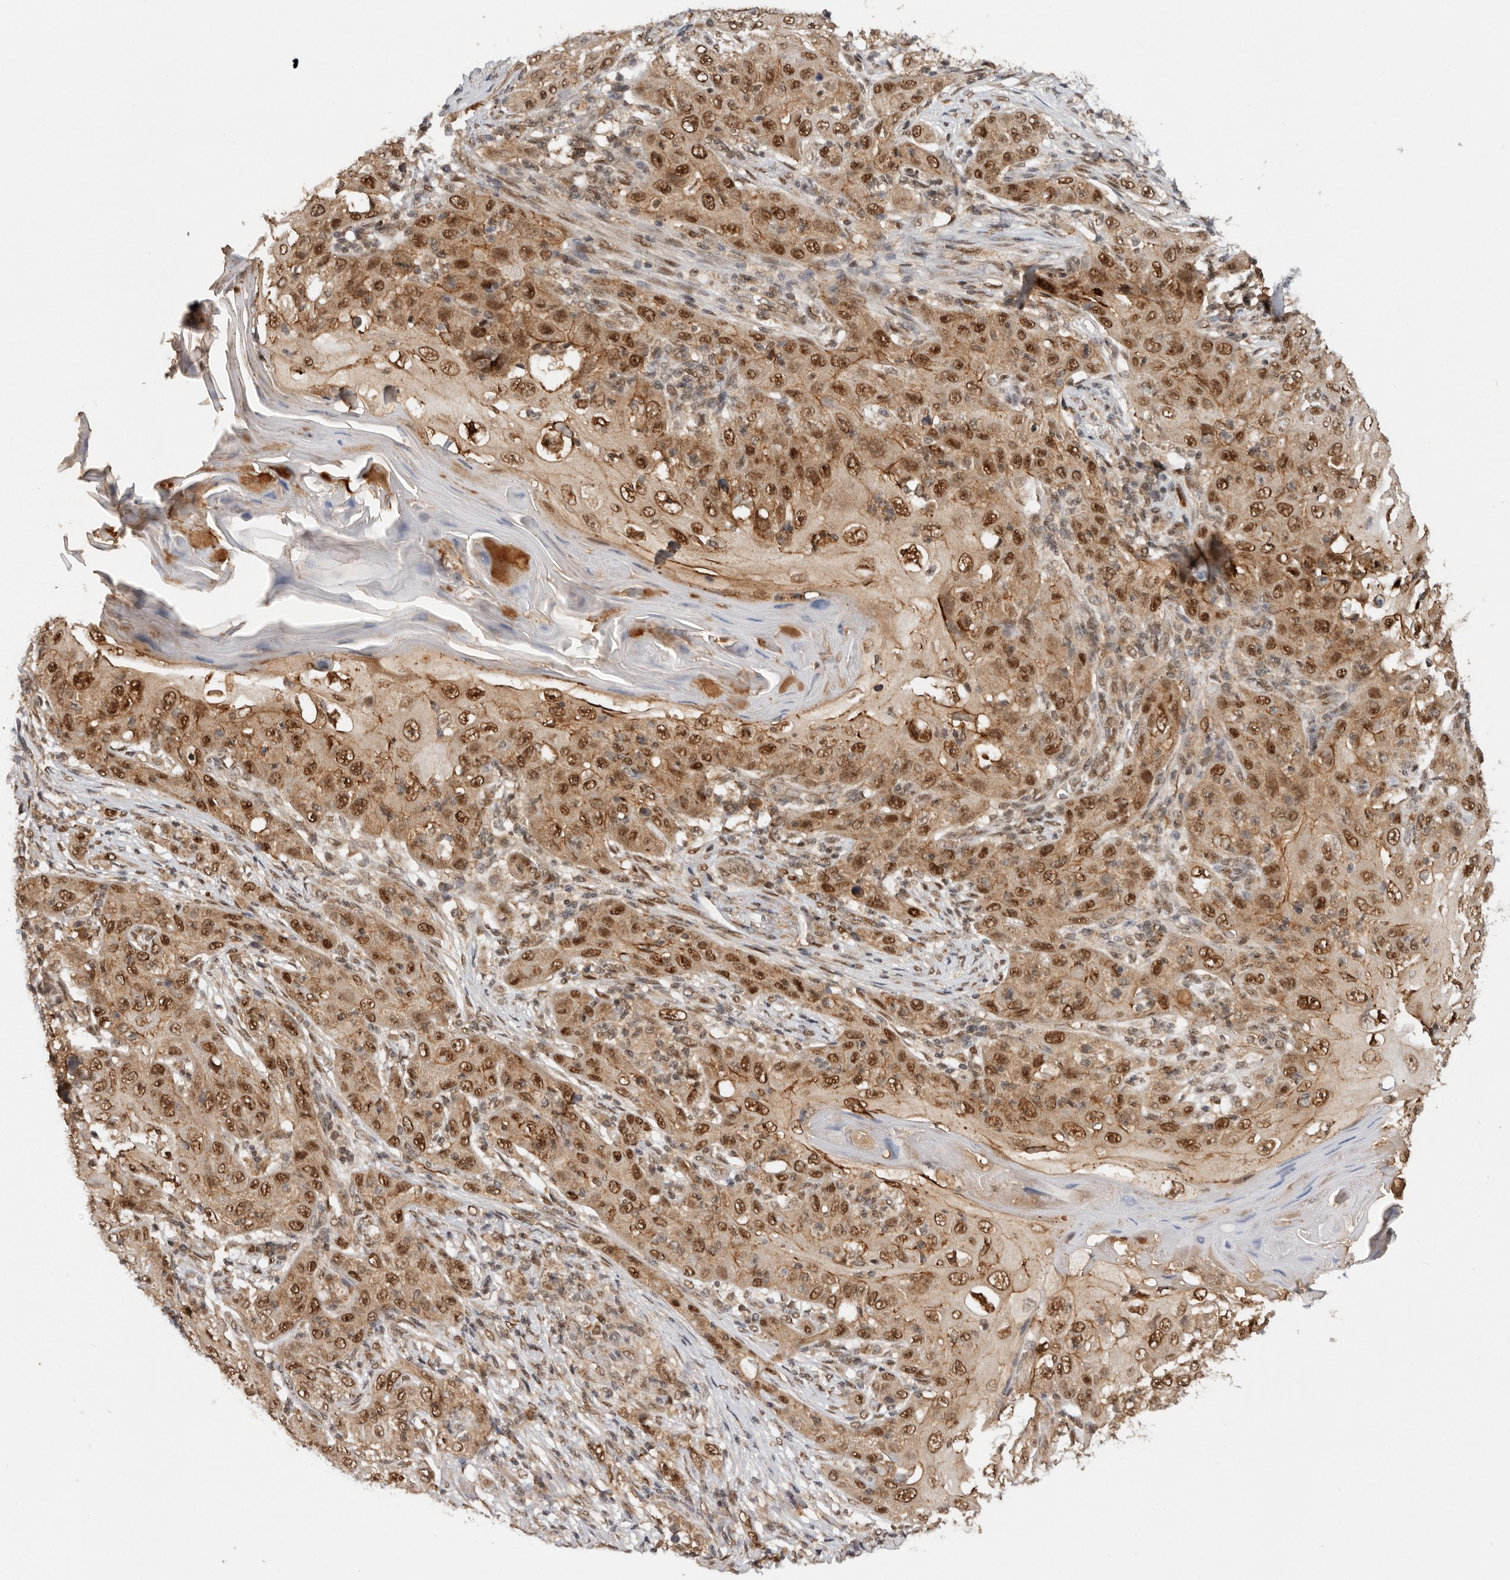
{"staining": {"intensity": "moderate", "quantity": ">75%", "location": "cytoplasmic/membranous,nuclear"}, "tissue": "skin cancer", "cell_type": "Tumor cells", "image_type": "cancer", "snomed": [{"axis": "morphology", "description": "Squamous cell carcinoma, NOS"}, {"axis": "topography", "description": "Skin"}], "caption": "A brown stain labels moderate cytoplasmic/membranous and nuclear expression of a protein in human skin squamous cell carcinoma tumor cells. The staining was performed using DAB (3,3'-diaminobenzidine) to visualize the protein expression in brown, while the nuclei were stained in blue with hematoxylin (Magnification: 20x).", "gene": "TARS2", "patient": {"sex": "female", "age": 88}}